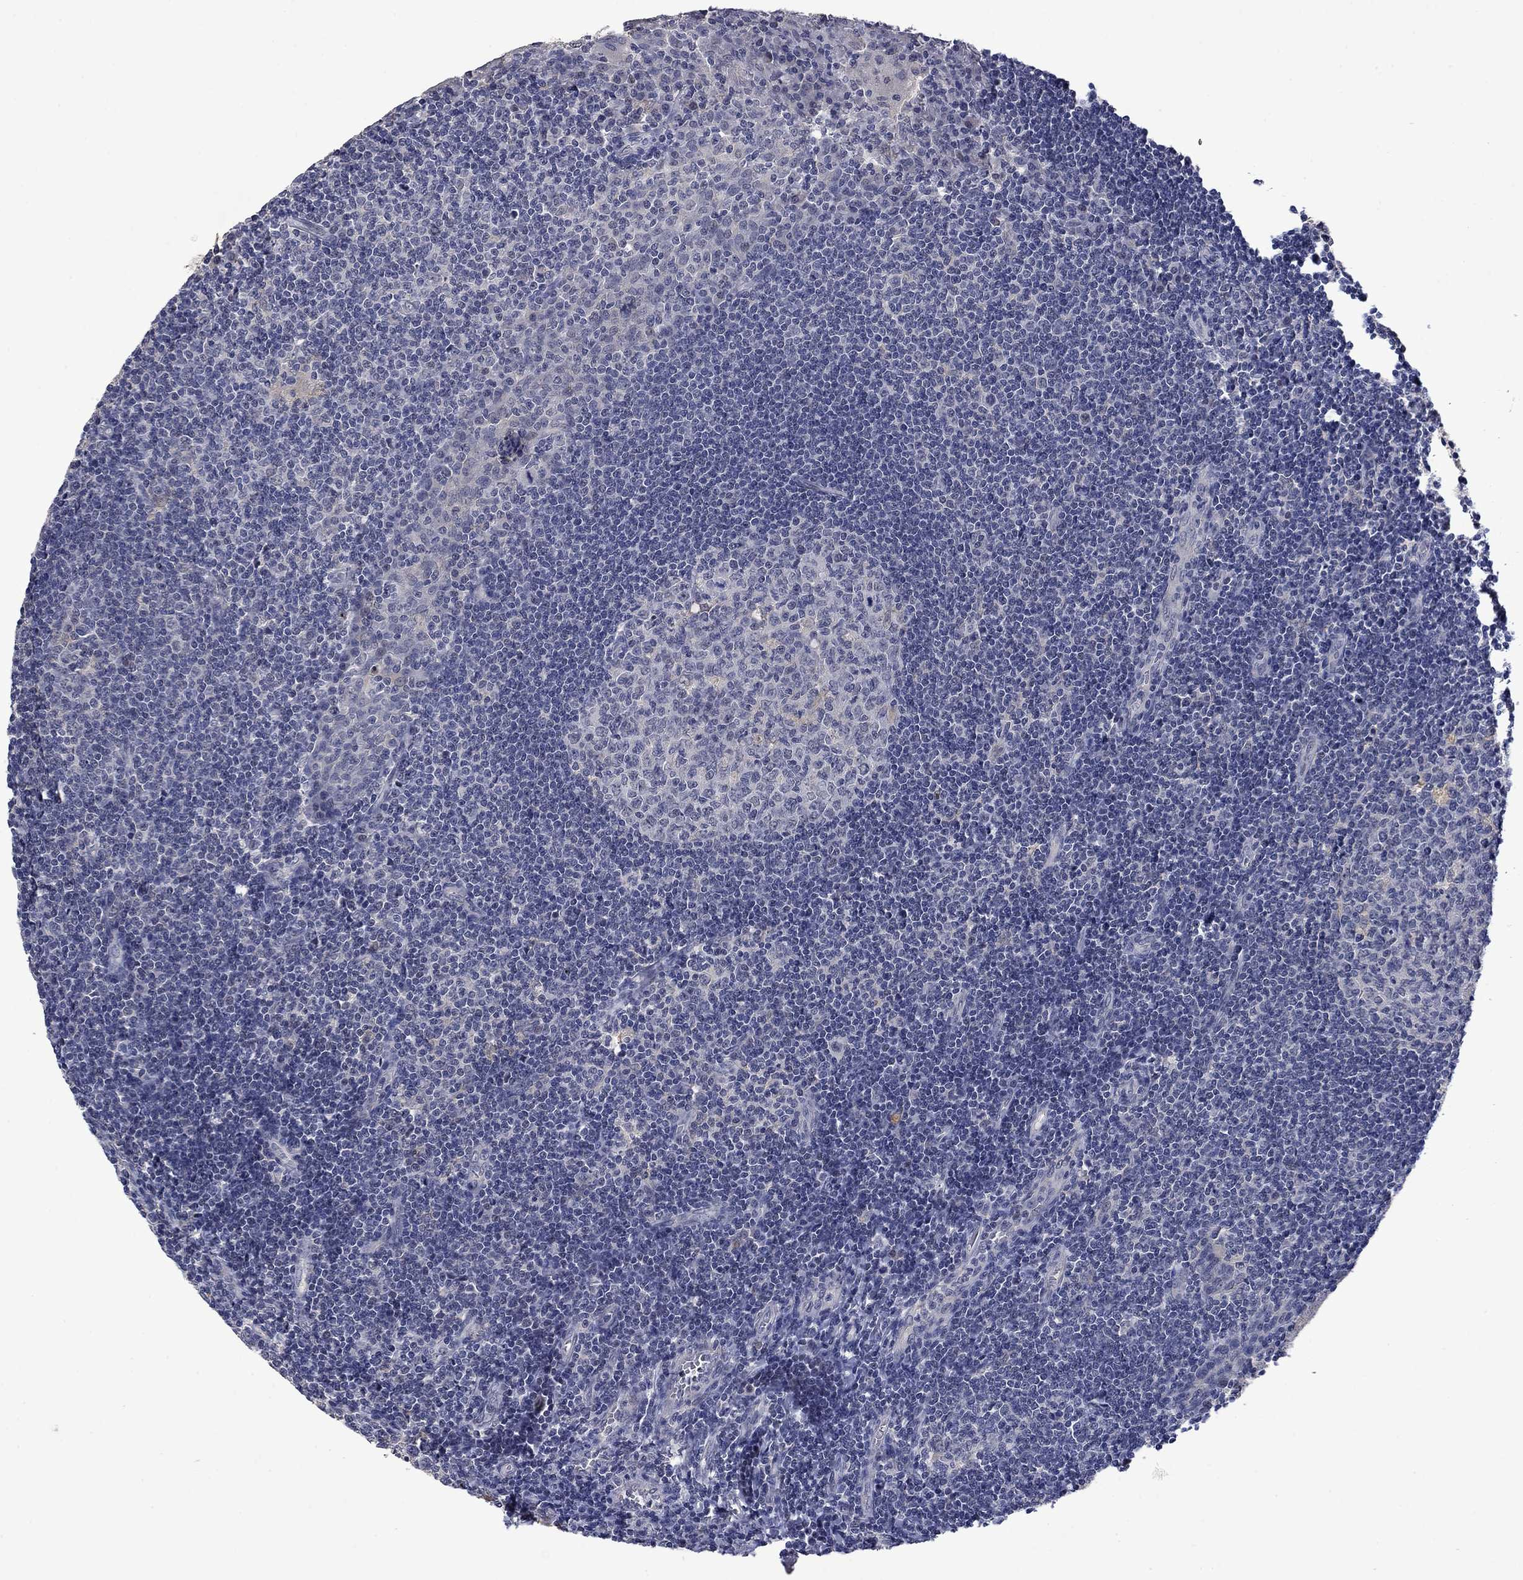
{"staining": {"intensity": "negative", "quantity": "none", "location": "none"}, "tissue": "tonsil", "cell_type": "Germinal center cells", "image_type": "normal", "snomed": [{"axis": "morphology", "description": "Normal tissue, NOS"}, {"axis": "topography", "description": "Tonsil"}], "caption": "Immunohistochemistry image of benign tonsil stained for a protein (brown), which reveals no expression in germinal center cells.", "gene": "PHKA1", "patient": {"sex": "female", "age": 13}}